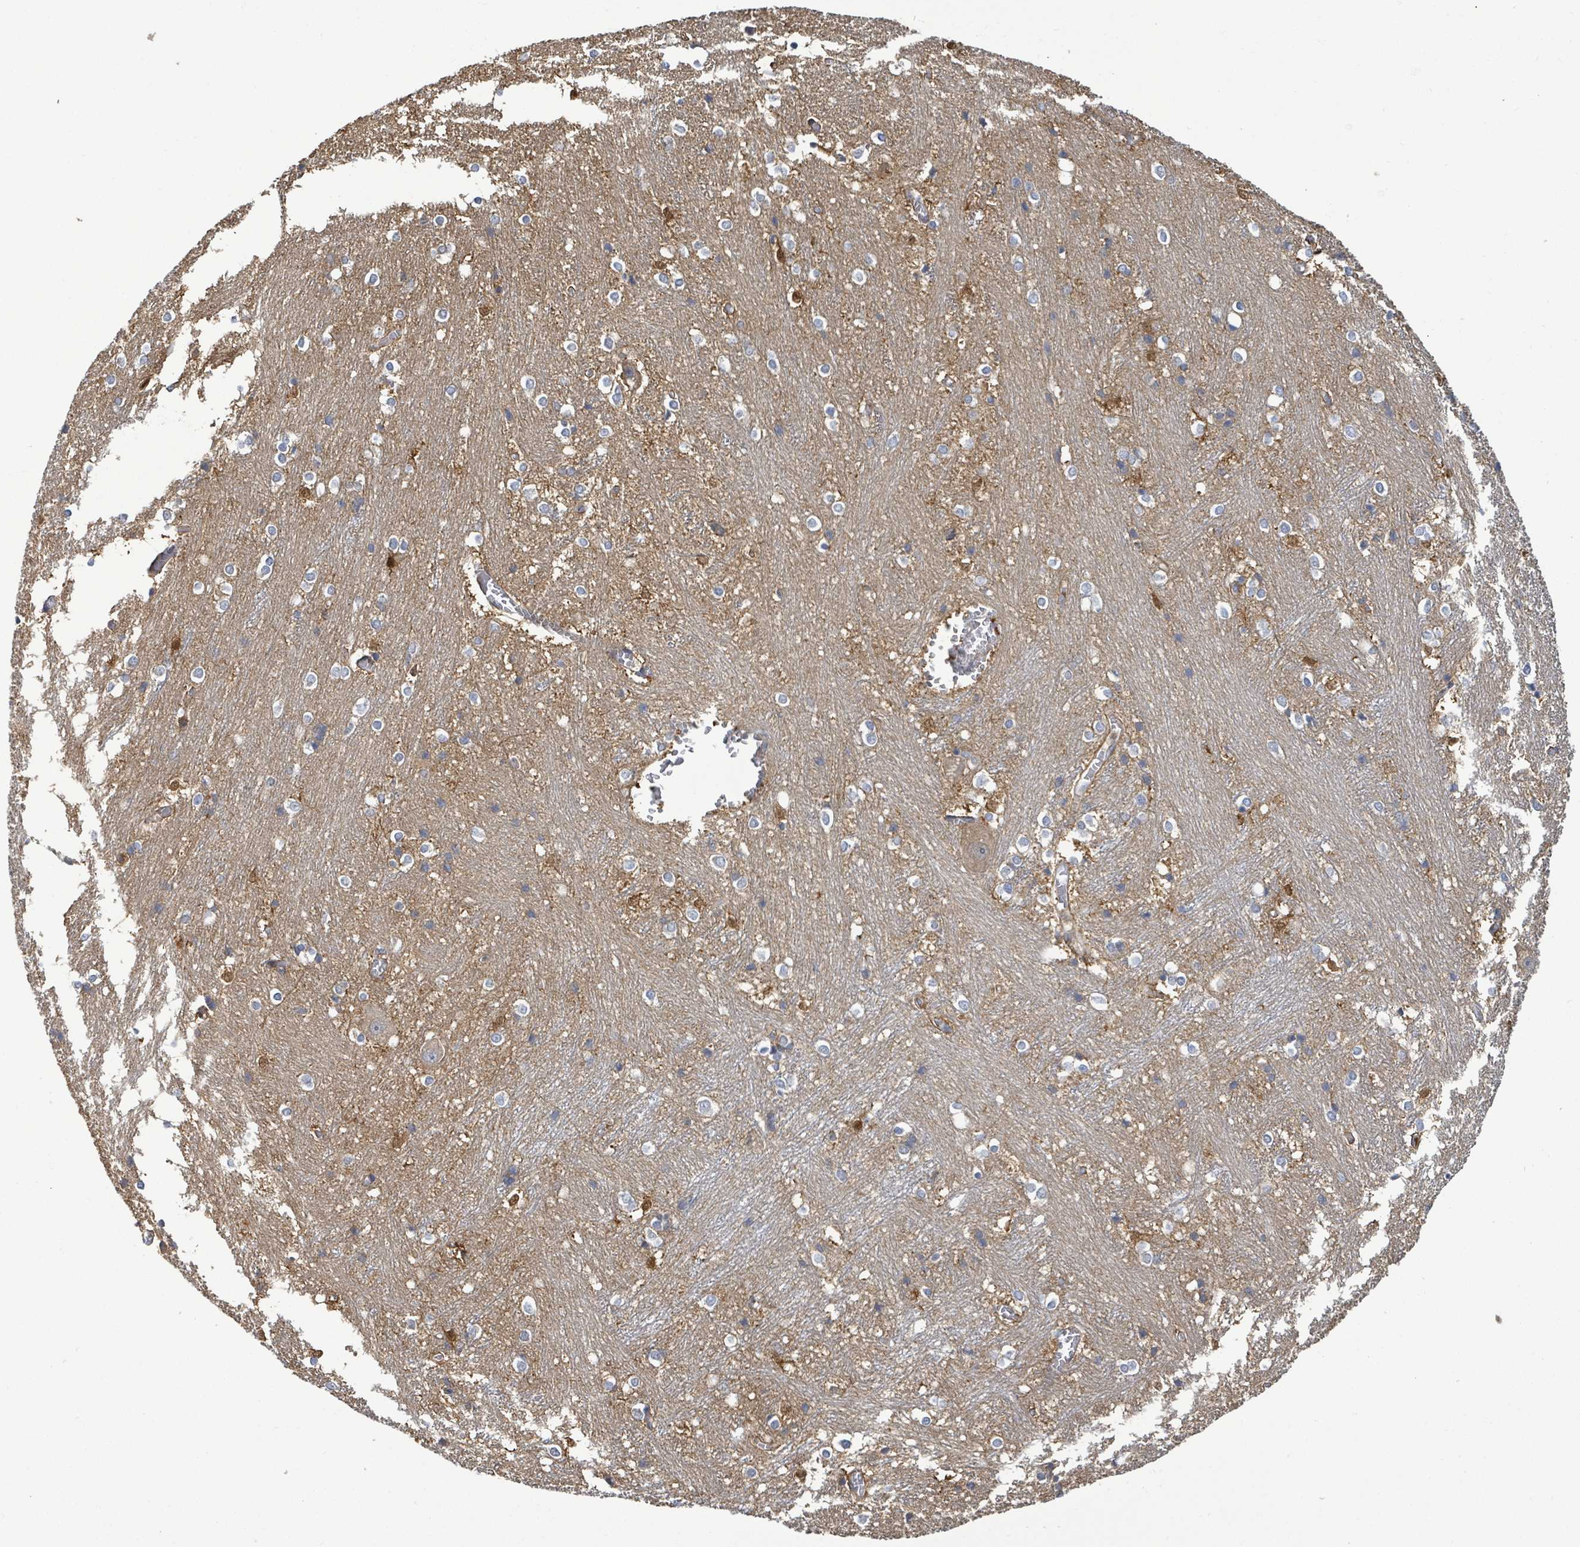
{"staining": {"intensity": "negative", "quantity": "none", "location": "none"}, "tissue": "caudate", "cell_type": "Glial cells", "image_type": "normal", "snomed": [{"axis": "morphology", "description": "Normal tissue, NOS"}, {"axis": "topography", "description": "Lateral ventricle wall"}], "caption": "Immunohistochemistry of normal human caudate demonstrates no expression in glial cells.", "gene": "PGAM1", "patient": {"sex": "male", "age": 37}}